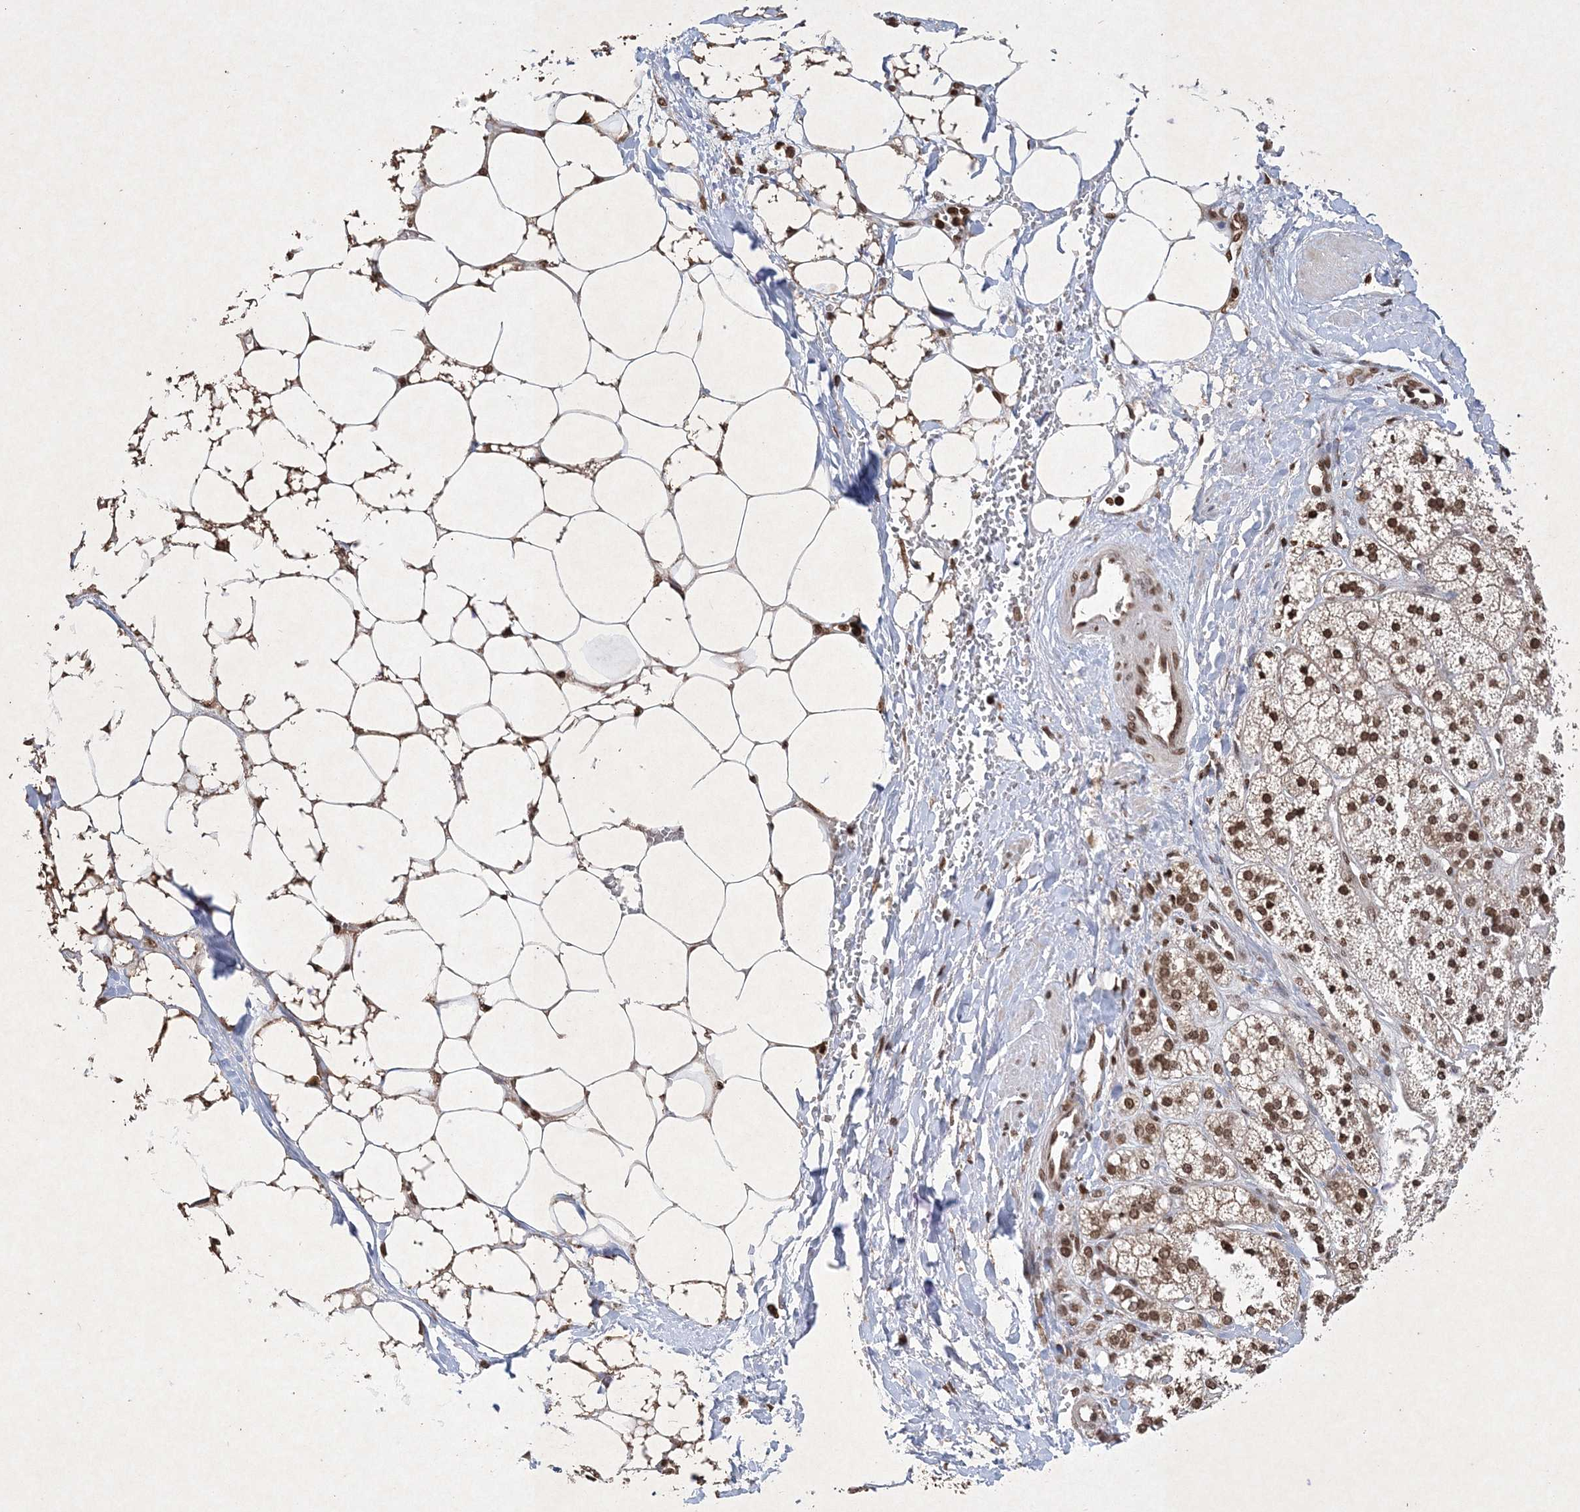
{"staining": {"intensity": "moderate", "quantity": ">75%", "location": "cytoplasmic/membranous,nuclear"}, "tissue": "adrenal gland", "cell_type": "Glandular cells", "image_type": "normal", "snomed": [{"axis": "morphology", "description": "Normal tissue, NOS"}, {"axis": "topography", "description": "Adrenal gland"}], "caption": "The image reveals staining of normal adrenal gland, revealing moderate cytoplasmic/membranous,nuclear protein expression (brown color) within glandular cells. (DAB (3,3'-diaminobenzidine) IHC with brightfield microscopy, high magnification).", "gene": "NEDD9", "patient": {"sex": "male", "age": 56}}